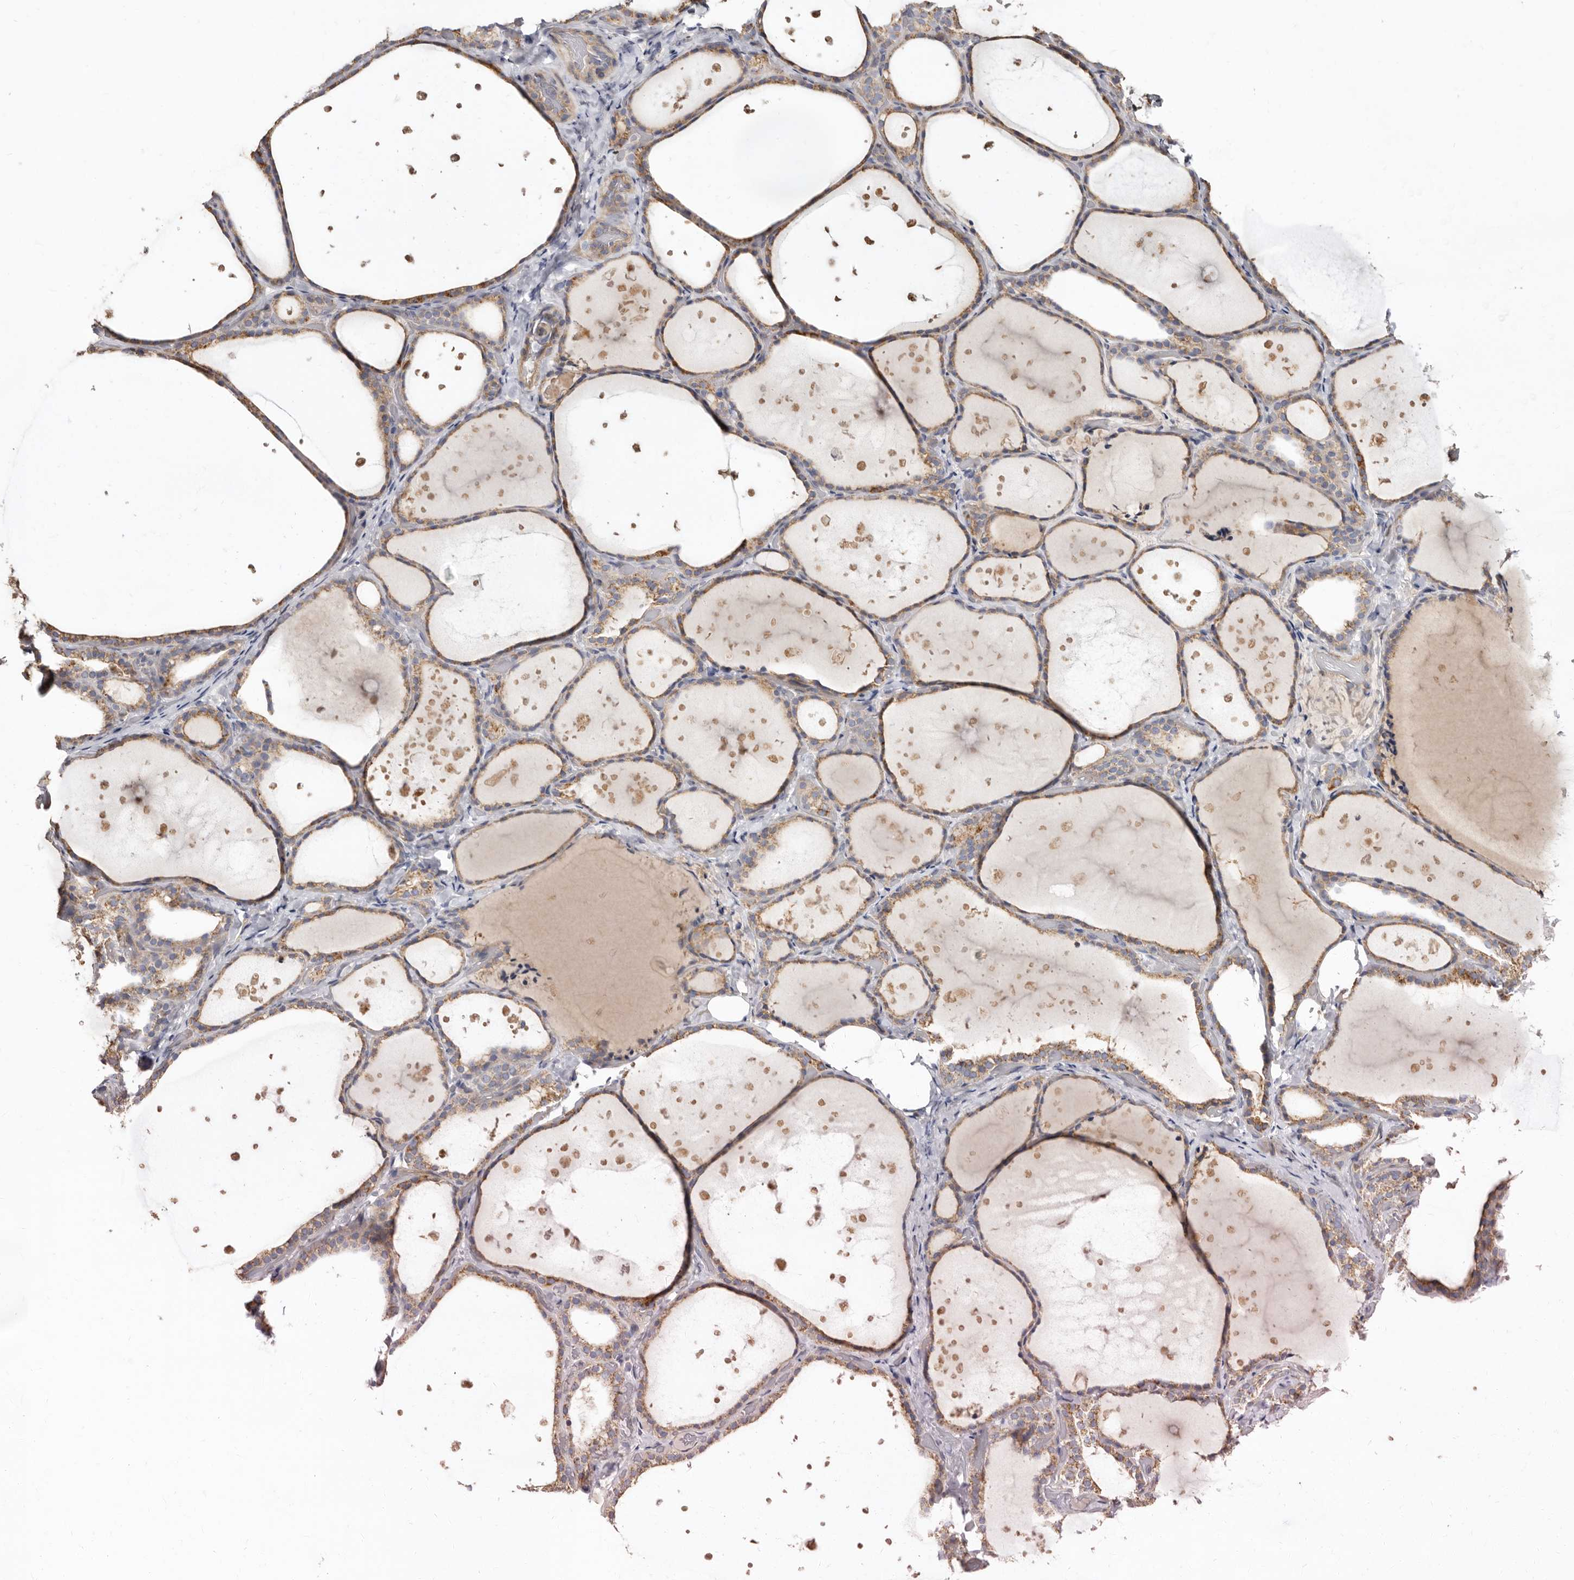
{"staining": {"intensity": "moderate", "quantity": ">75%", "location": "cytoplasmic/membranous"}, "tissue": "thyroid gland", "cell_type": "Glandular cells", "image_type": "normal", "snomed": [{"axis": "morphology", "description": "Normal tissue, NOS"}, {"axis": "topography", "description": "Thyroid gland"}], "caption": "High-power microscopy captured an IHC histopathology image of normal thyroid gland, revealing moderate cytoplasmic/membranous positivity in about >75% of glandular cells. (DAB IHC, brown staining for protein, blue staining for nuclei).", "gene": "BAIAP2L1", "patient": {"sex": "female", "age": 44}}